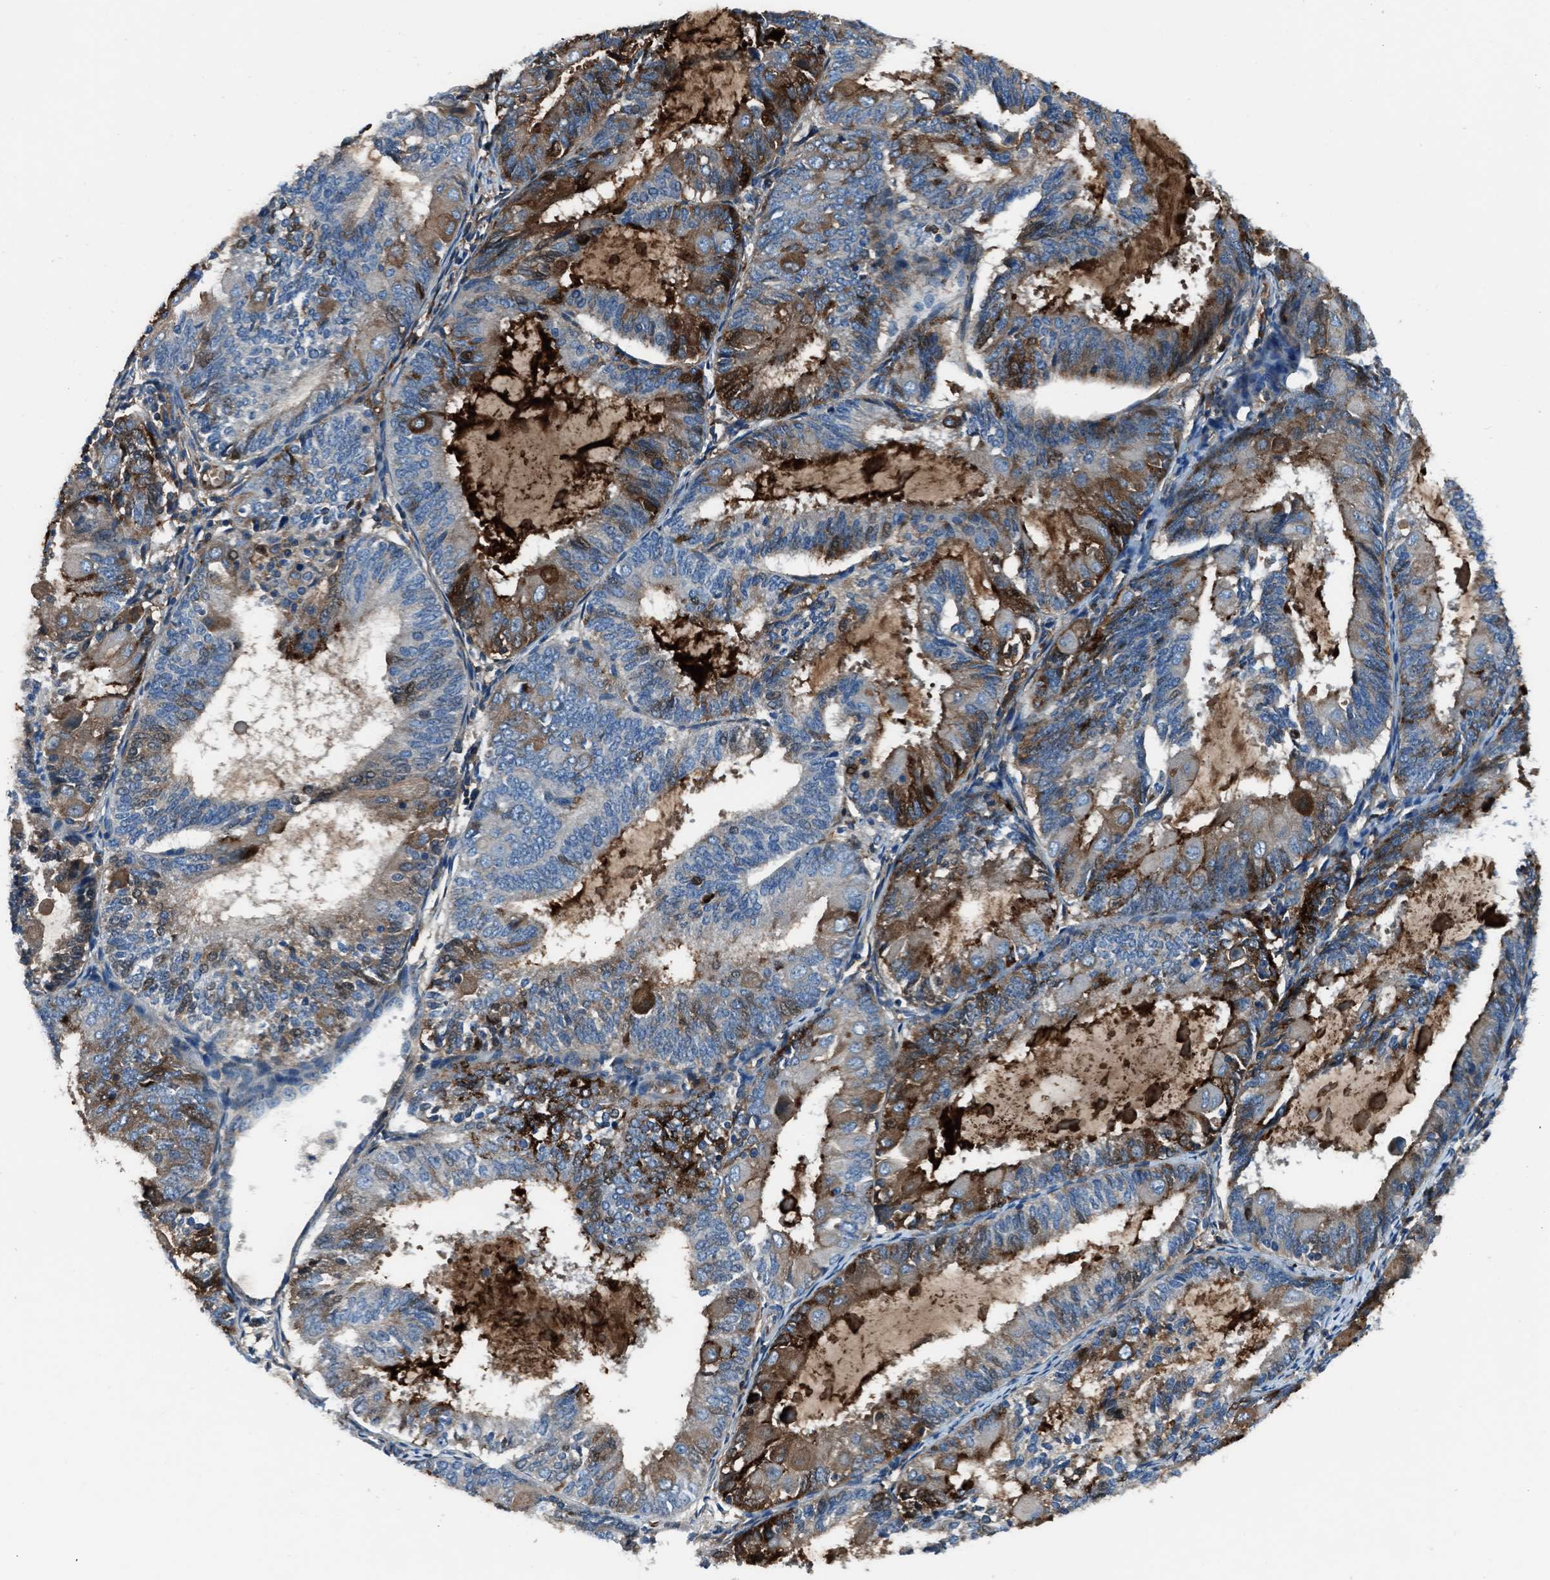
{"staining": {"intensity": "strong", "quantity": "25%-75%", "location": "cytoplasmic/membranous"}, "tissue": "endometrial cancer", "cell_type": "Tumor cells", "image_type": "cancer", "snomed": [{"axis": "morphology", "description": "Adenocarcinoma, NOS"}, {"axis": "topography", "description": "Endometrium"}], "caption": "A photomicrograph of human endometrial adenocarcinoma stained for a protein reveals strong cytoplasmic/membranous brown staining in tumor cells.", "gene": "SLC38A6", "patient": {"sex": "female", "age": 81}}